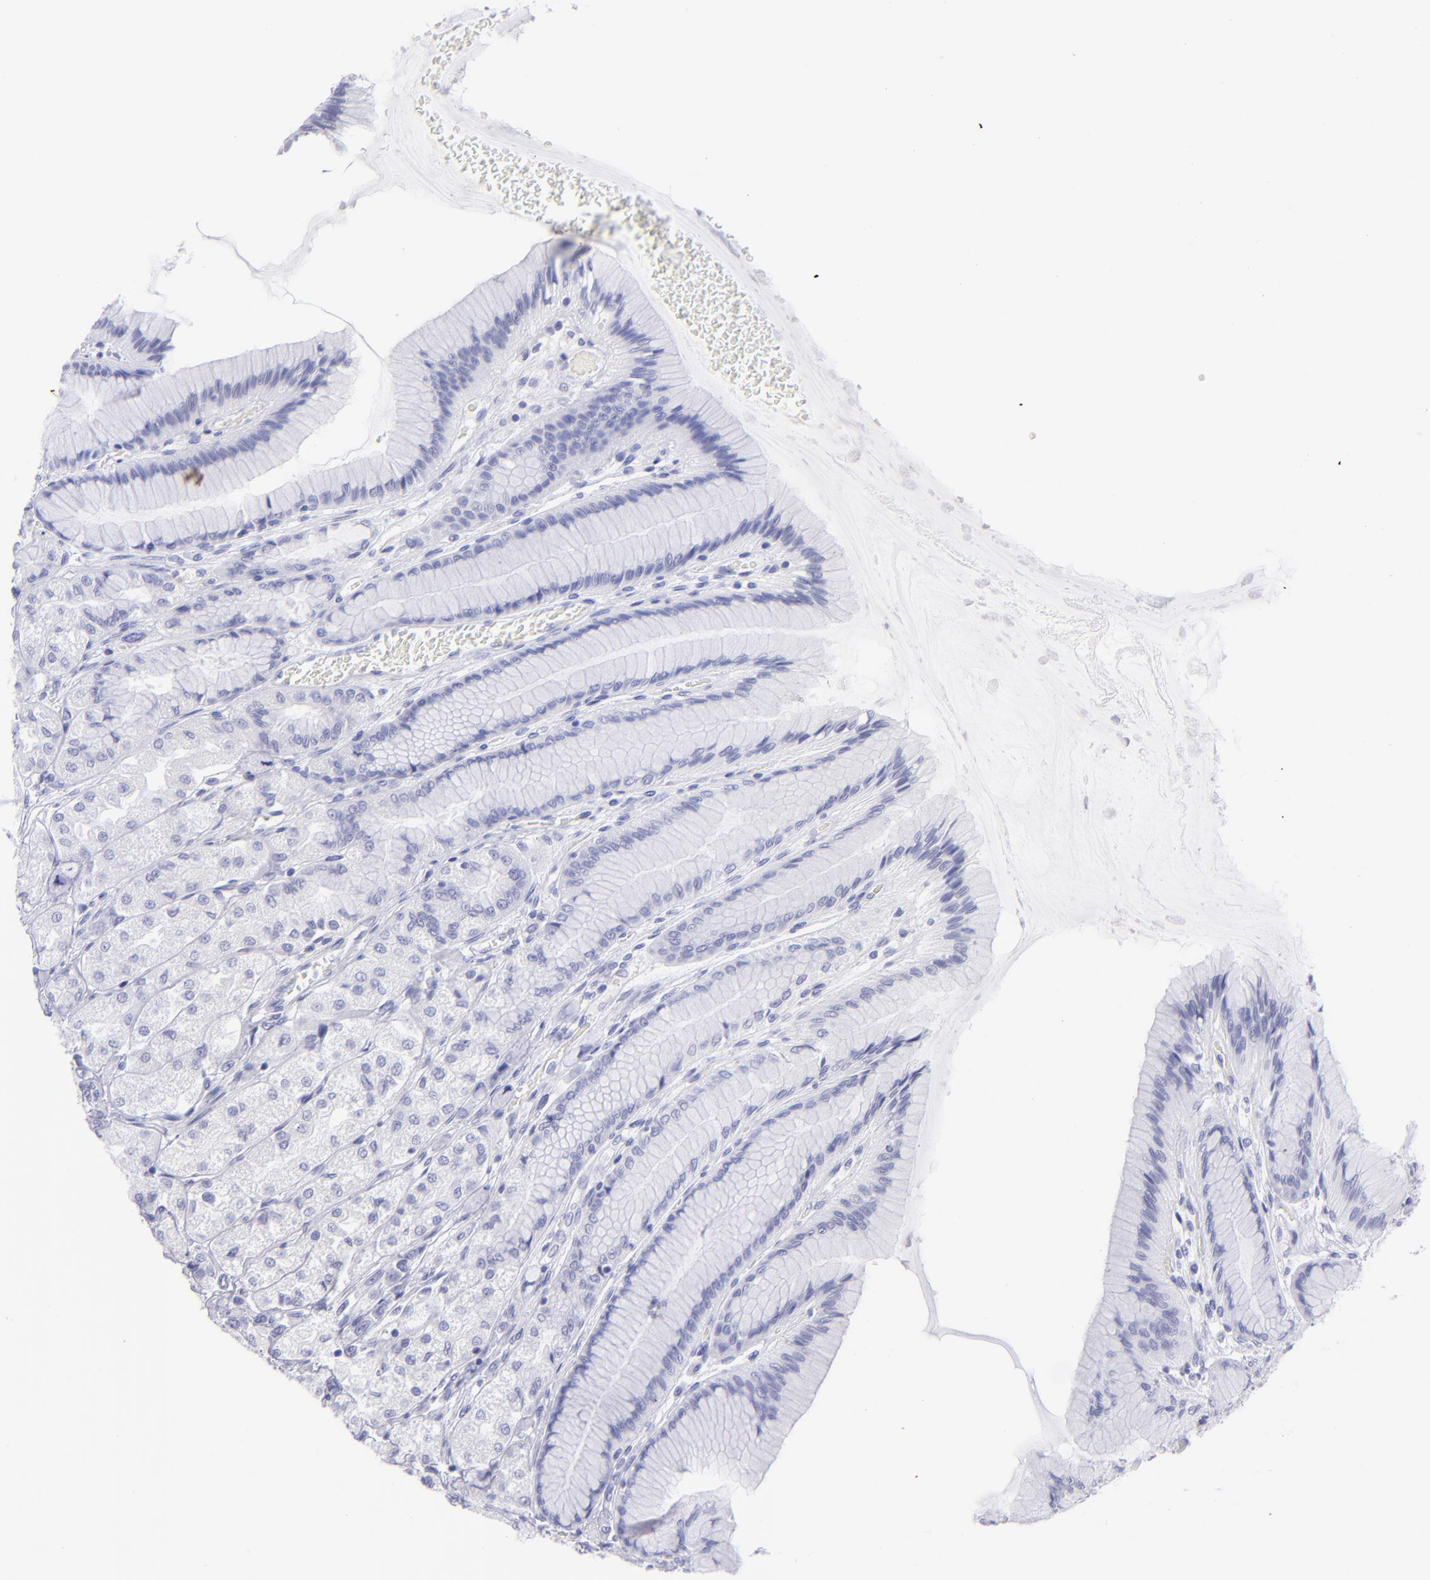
{"staining": {"intensity": "negative", "quantity": "none", "location": "none"}, "tissue": "stomach", "cell_type": "Glandular cells", "image_type": "normal", "snomed": [{"axis": "morphology", "description": "Normal tissue, NOS"}, {"axis": "morphology", "description": "Adenocarcinoma, NOS"}, {"axis": "topography", "description": "Stomach"}, {"axis": "topography", "description": "Stomach, lower"}], "caption": "The immunohistochemistry (IHC) photomicrograph has no significant expression in glandular cells of stomach.", "gene": "SLC1A3", "patient": {"sex": "female", "age": 65}}